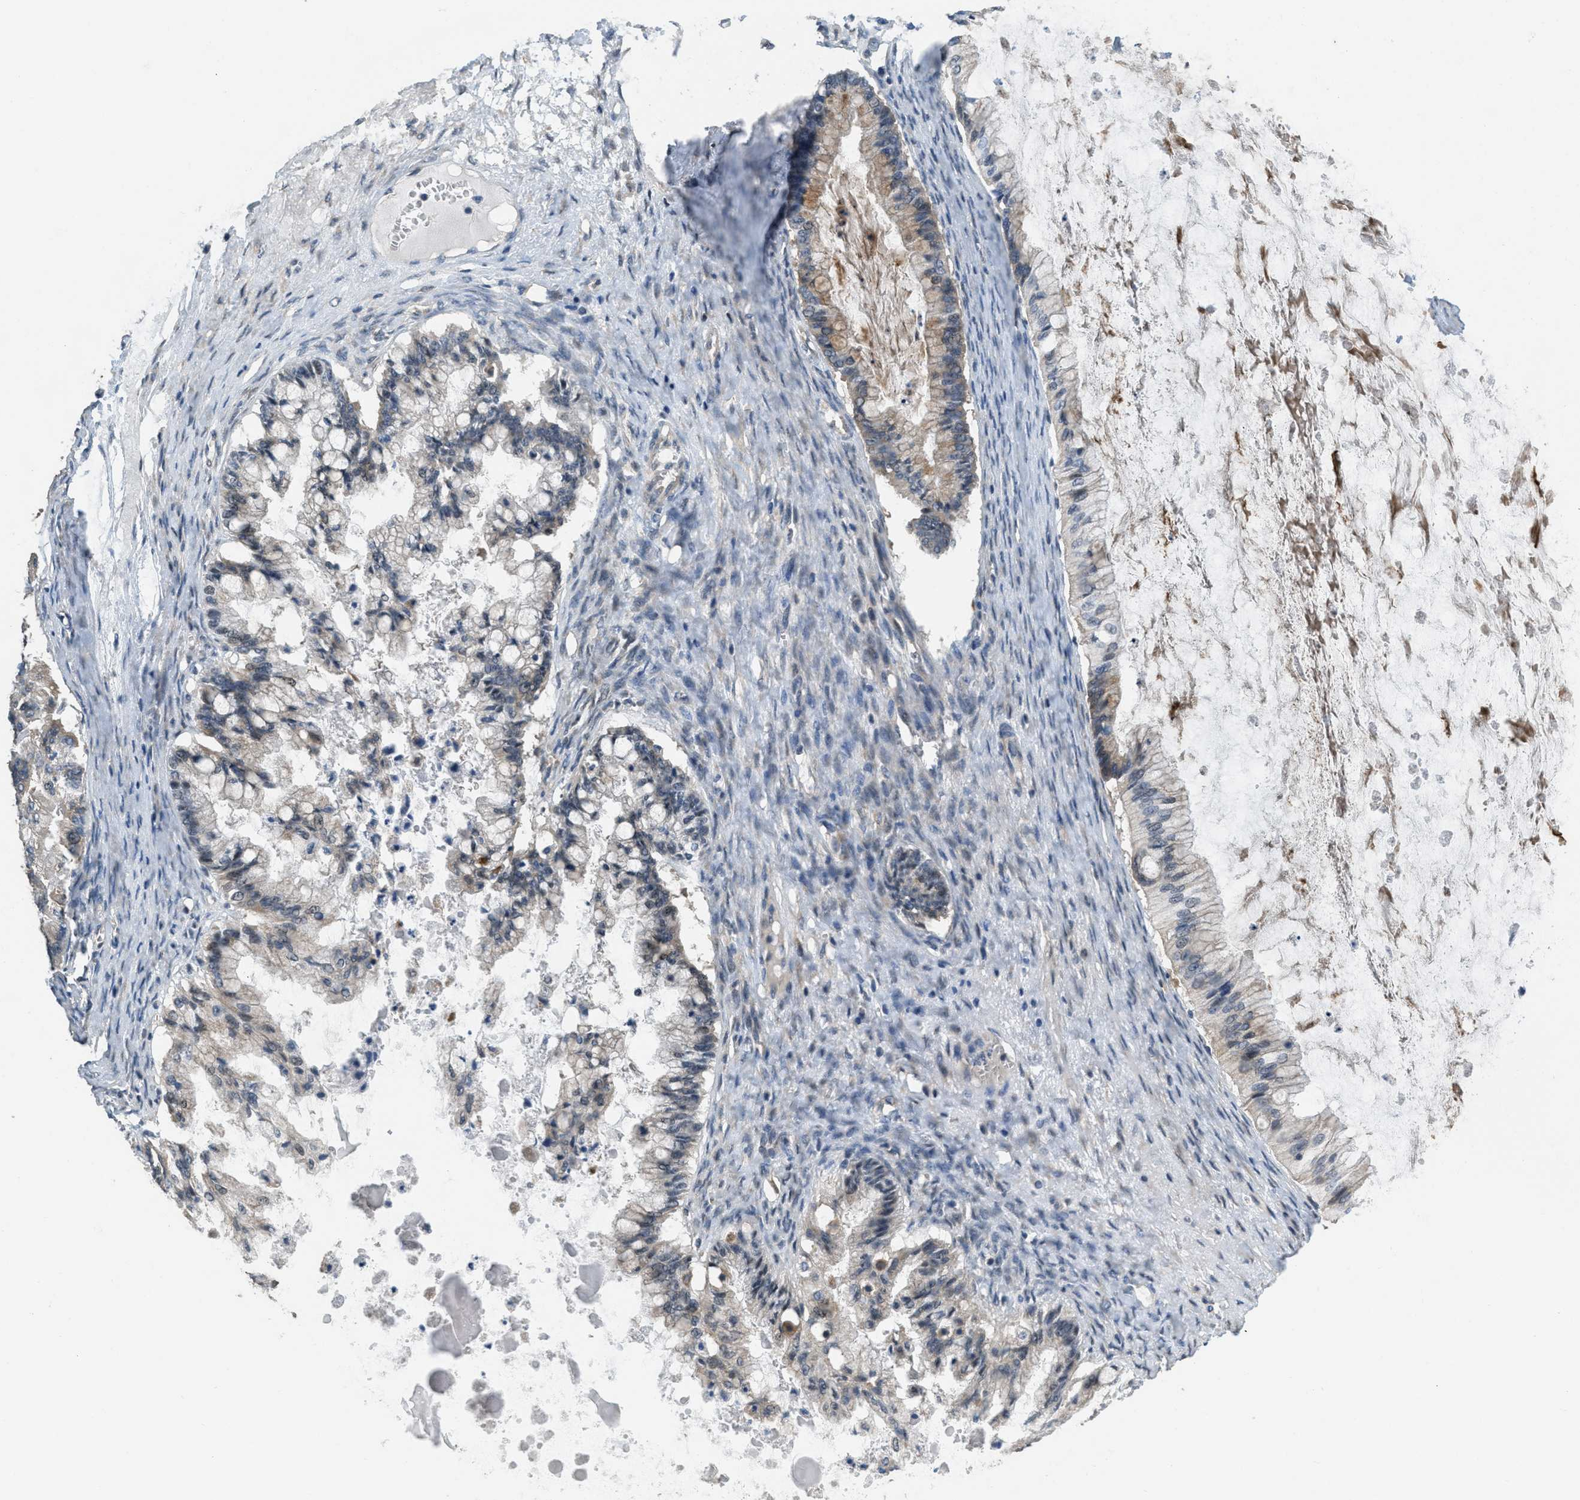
{"staining": {"intensity": "moderate", "quantity": "<25%", "location": "cytoplasmic/membranous"}, "tissue": "ovarian cancer", "cell_type": "Tumor cells", "image_type": "cancer", "snomed": [{"axis": "morphology", "description": "Cystadenocarcinoma, mucinous, NOS"}, {"axis": "topography", "description": "Ovary"}], "caption": "Ovarian mucinous cystadenocarcinoma was stained to show a protein in brown. There is low levels of moderate cytoplasmic/membranous staining in approximately <25% of tumor cells. (Brightfield microscopy of DAB IHC at high magnification).", "gene": "NAT1", "patient": {"sex": "female", "age": 57}}